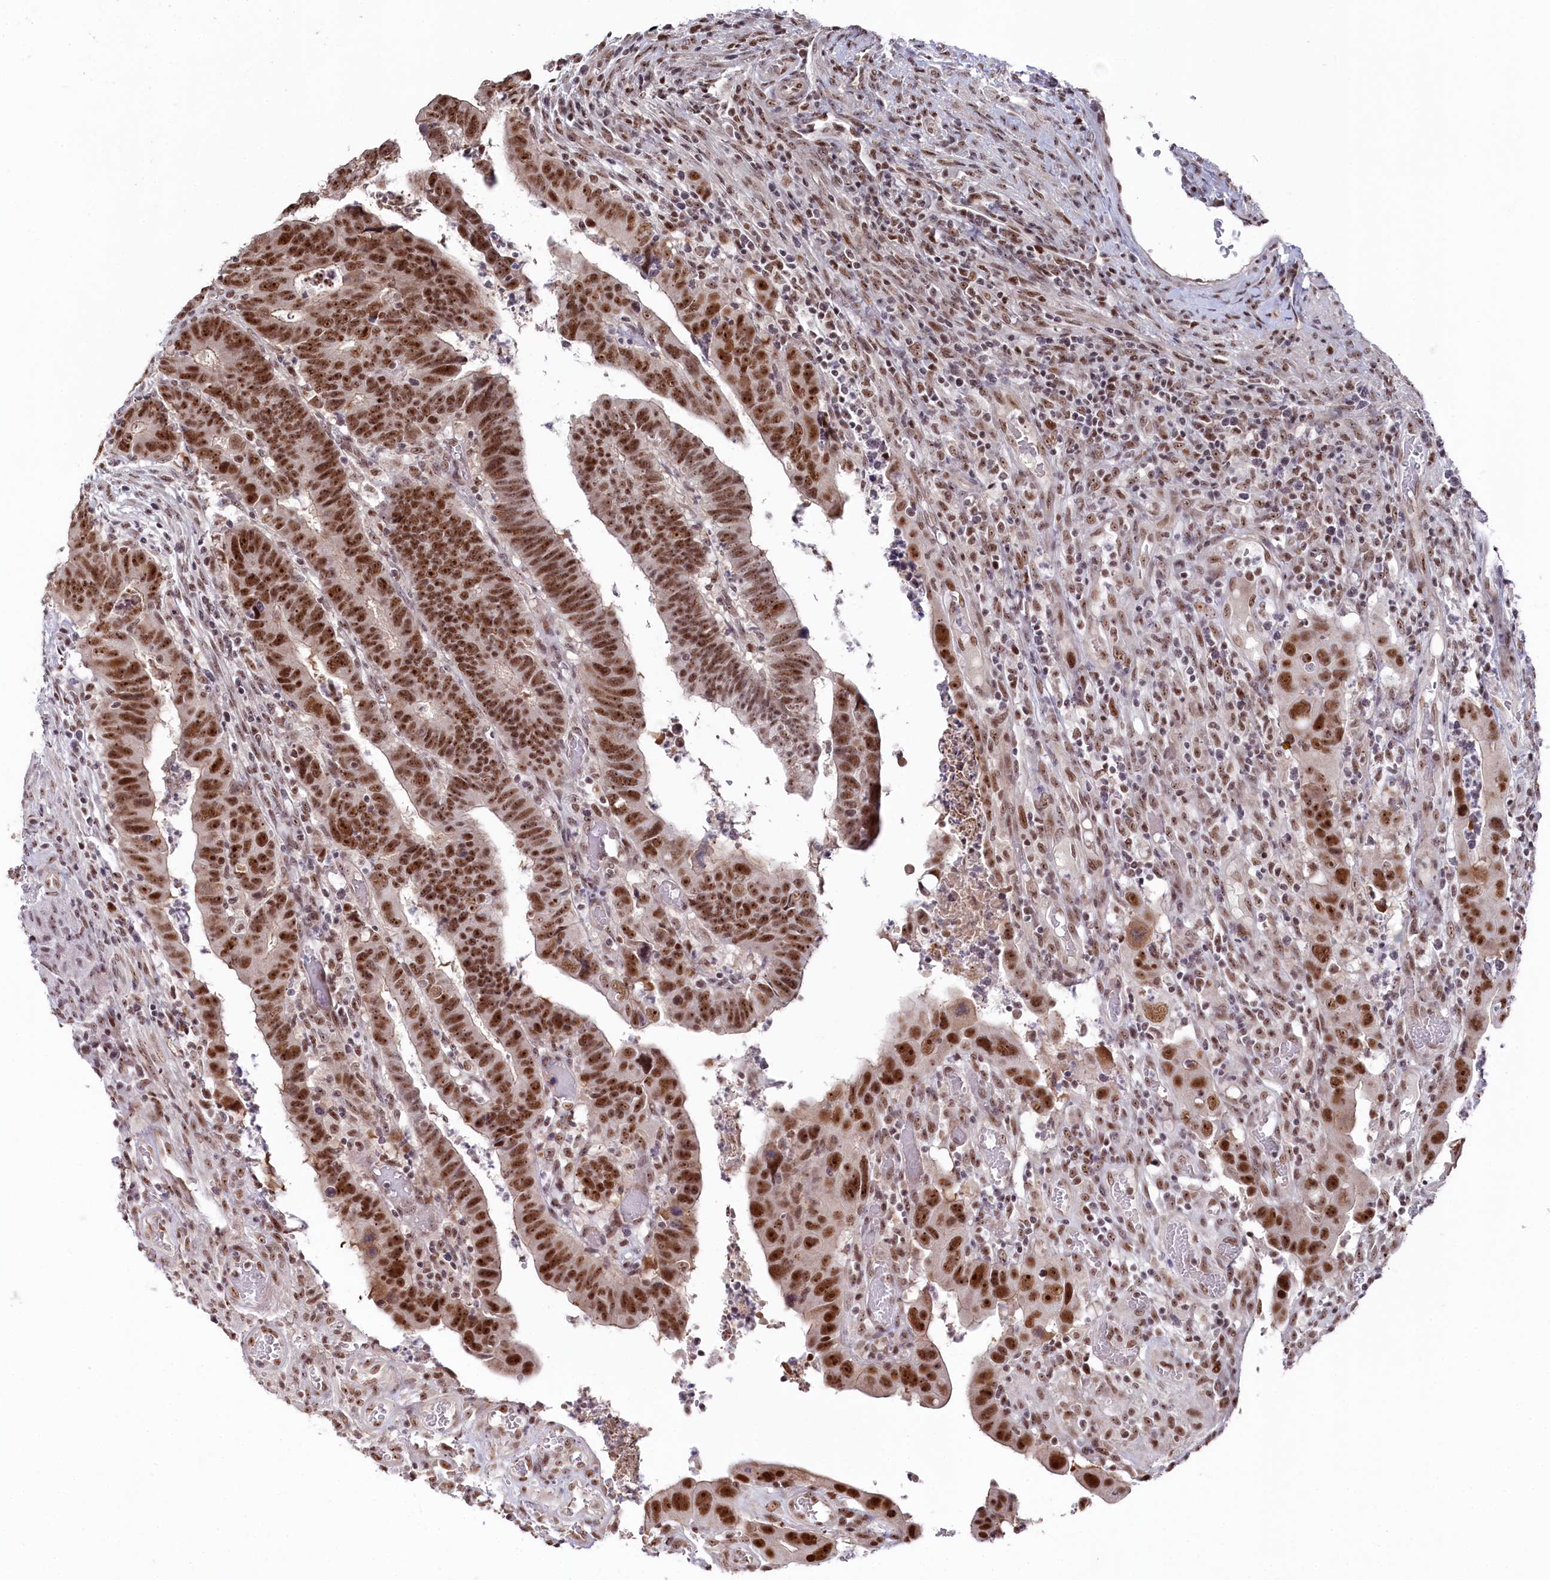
{"staining": {"intensity": "moderate", "quantity": ">75%", "location": "nuclear"}, "tissue": "colorectal cancer", "cell_type": "Tumor cells", "image_type": "cancer", "snomed": [{"axis": "morphology", "description": "Normal tissue, NOS"}, {"axis": "morphology", "description": "Adenocarcinoma, NOS"}, {"axis": "topography", "description": "Rectum"}], "caption": "IHC histopathology image of human adenocarcinoma (colorectal) stained for a protein (brown), which displays medium levels of moderate nuclear positivity in approximately >75% of tumor cells.", "gene": "POLR2H", "patient": {"sex": "female", "age": 65}}